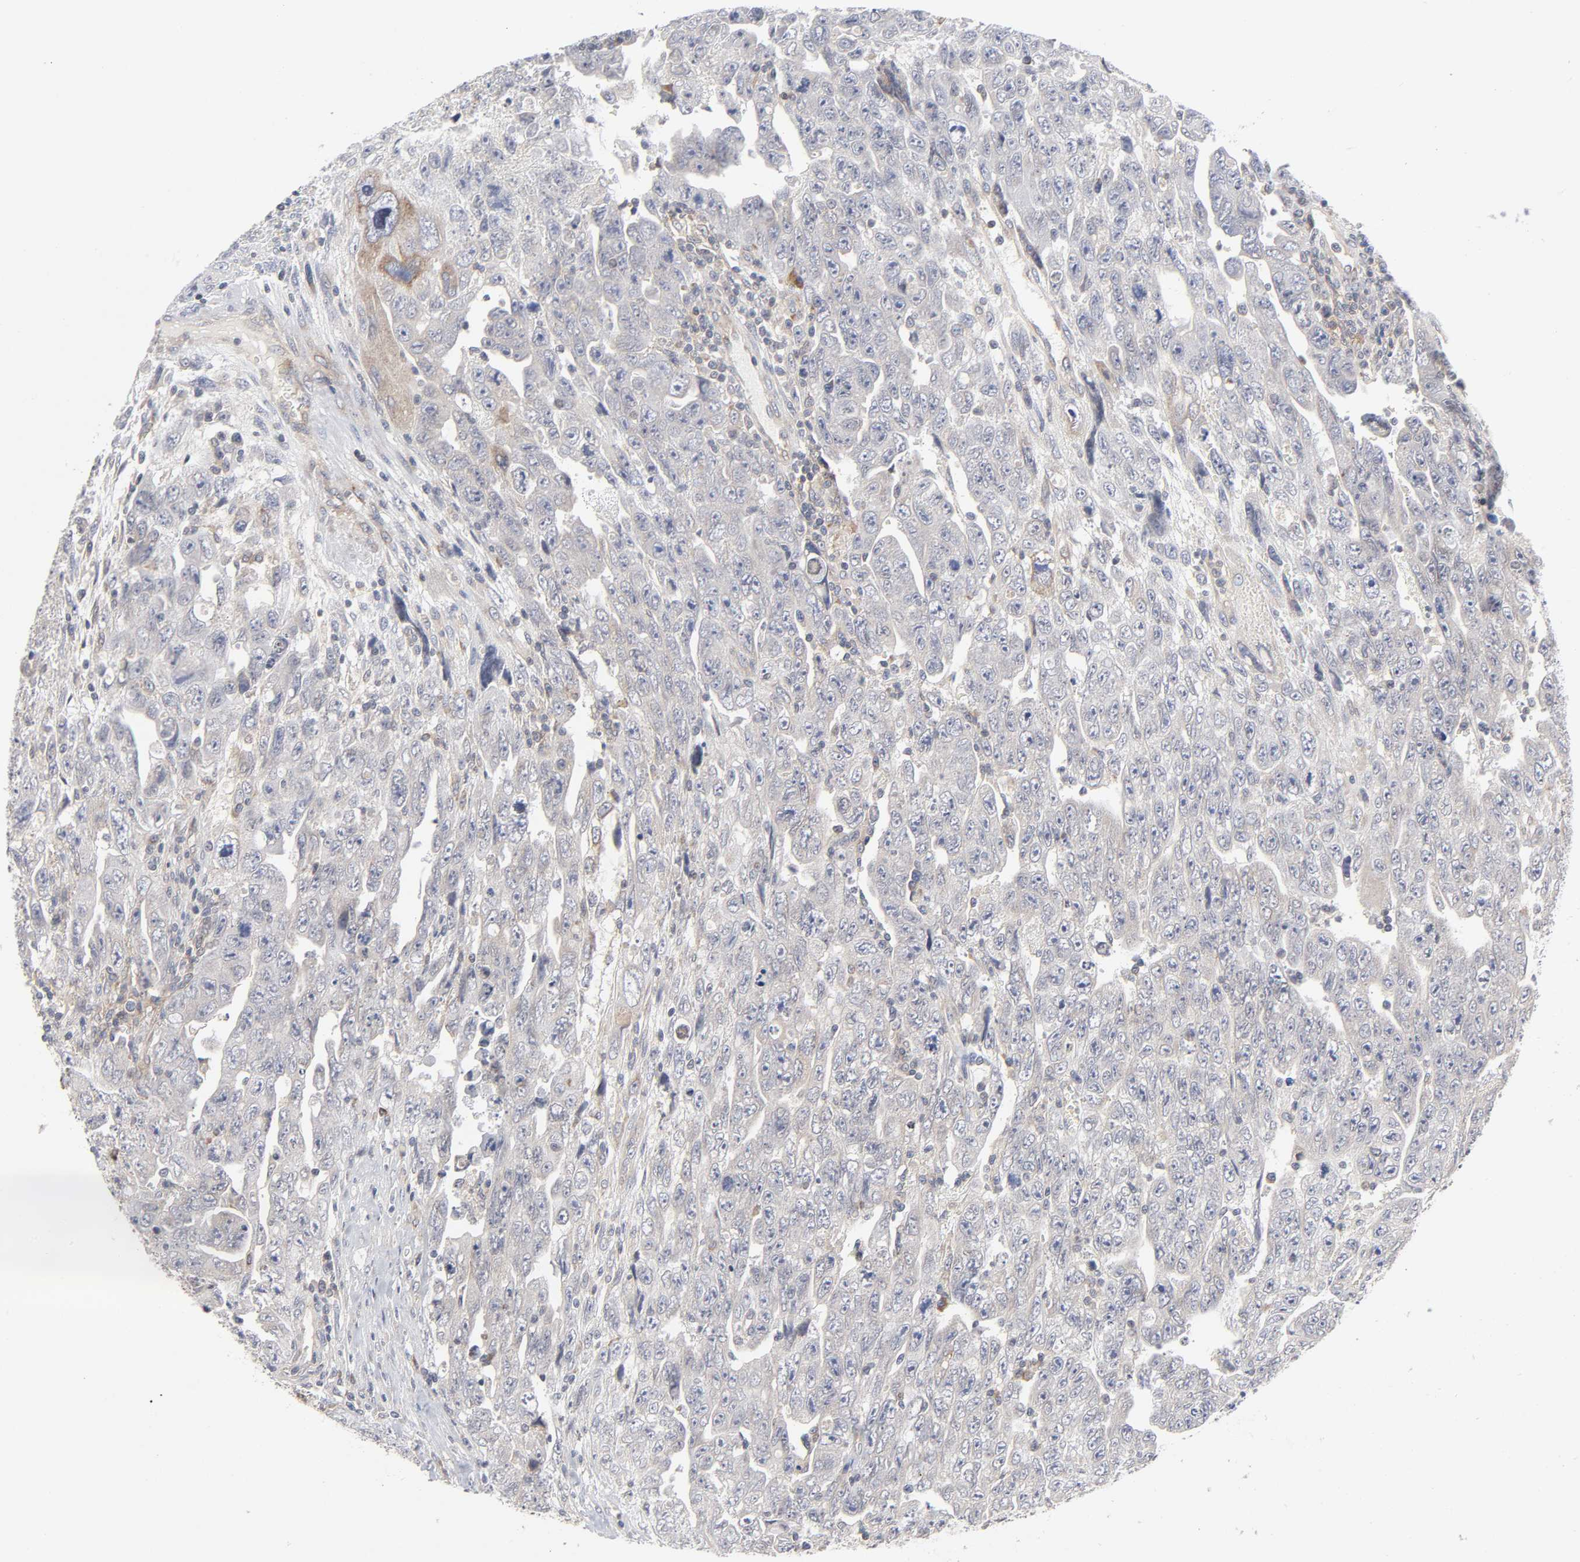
{"staining": {"intensity": "negative", "quantity": "none", "location": "none"}, "tissue": "testis cancer", "cell_type": "Tumor cells", "image_type": "cancer", "snomed": [{"axis": "morphology", "description": "Carcinoma, Embryonal, NOS"}, {"axis": "topography", "description": "Testis"}], "caption": "A photomicrograph of testis embryonal carcinoma stained for a protein shows no brown staining in tumor cells.", "gene": "IL4R", "patient": {"sex": "male", "age": 28}}